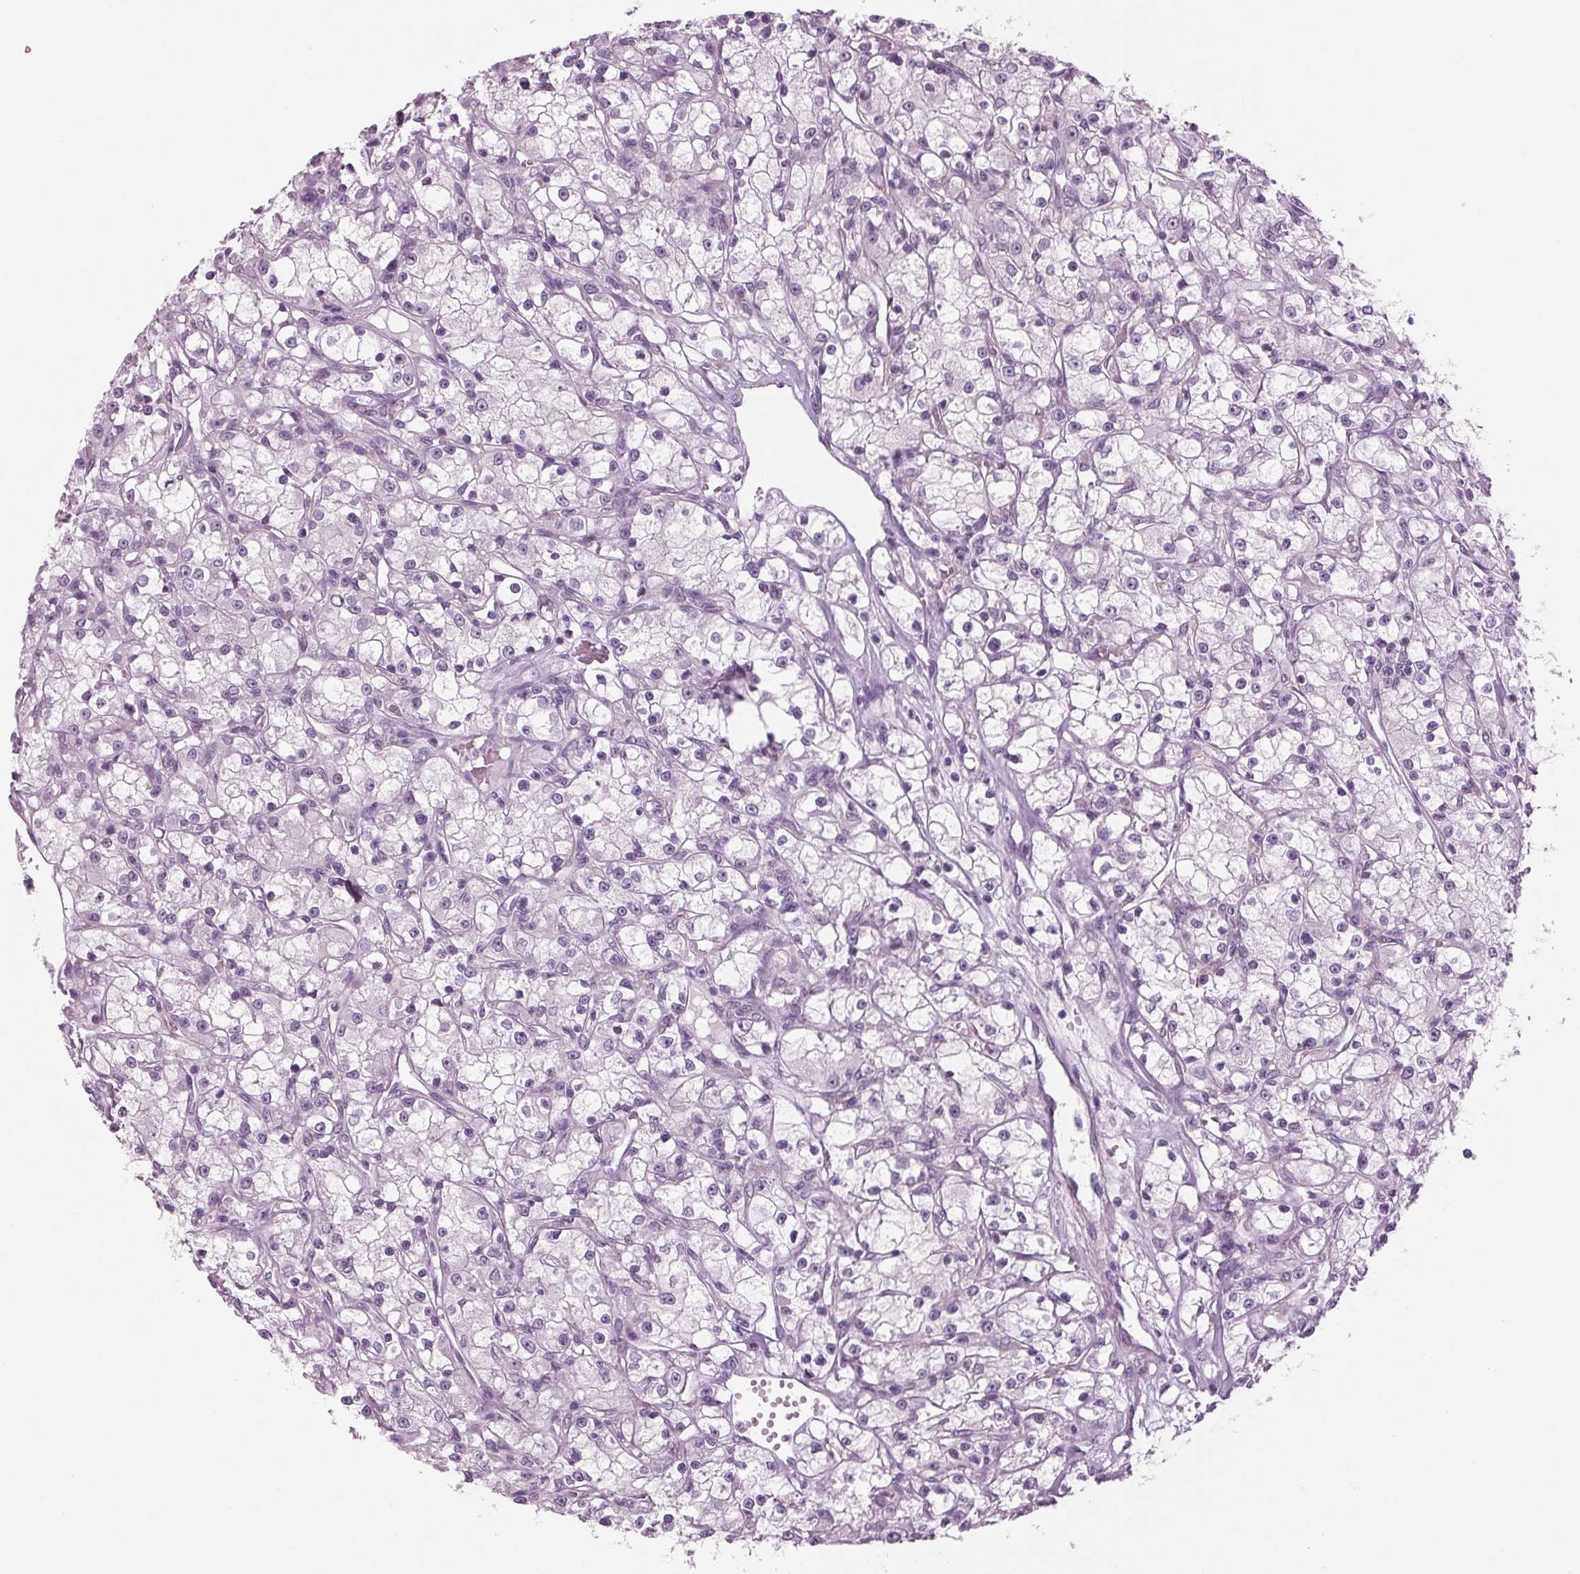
{"staining": {"intensity": "negative", "quantity": "none", "location": "none"}, "tissue": "renal cancer", "cell_type": "Tumor cells", "image_type": "cancer", "snomed": [{"axis": "morphology", "description": "Adenocarcinoma, NOS"}, {"axis": "topography", "description": "Kidney"}], "caption": "Tumor cells show no significant protein expression in adenocarcinoma (renal). (DAB (3,3'-diaminobenzidine) IHC, high magnification).", "gene": "BHLHE22", "patient": {"sex": "female", "age": 59}}